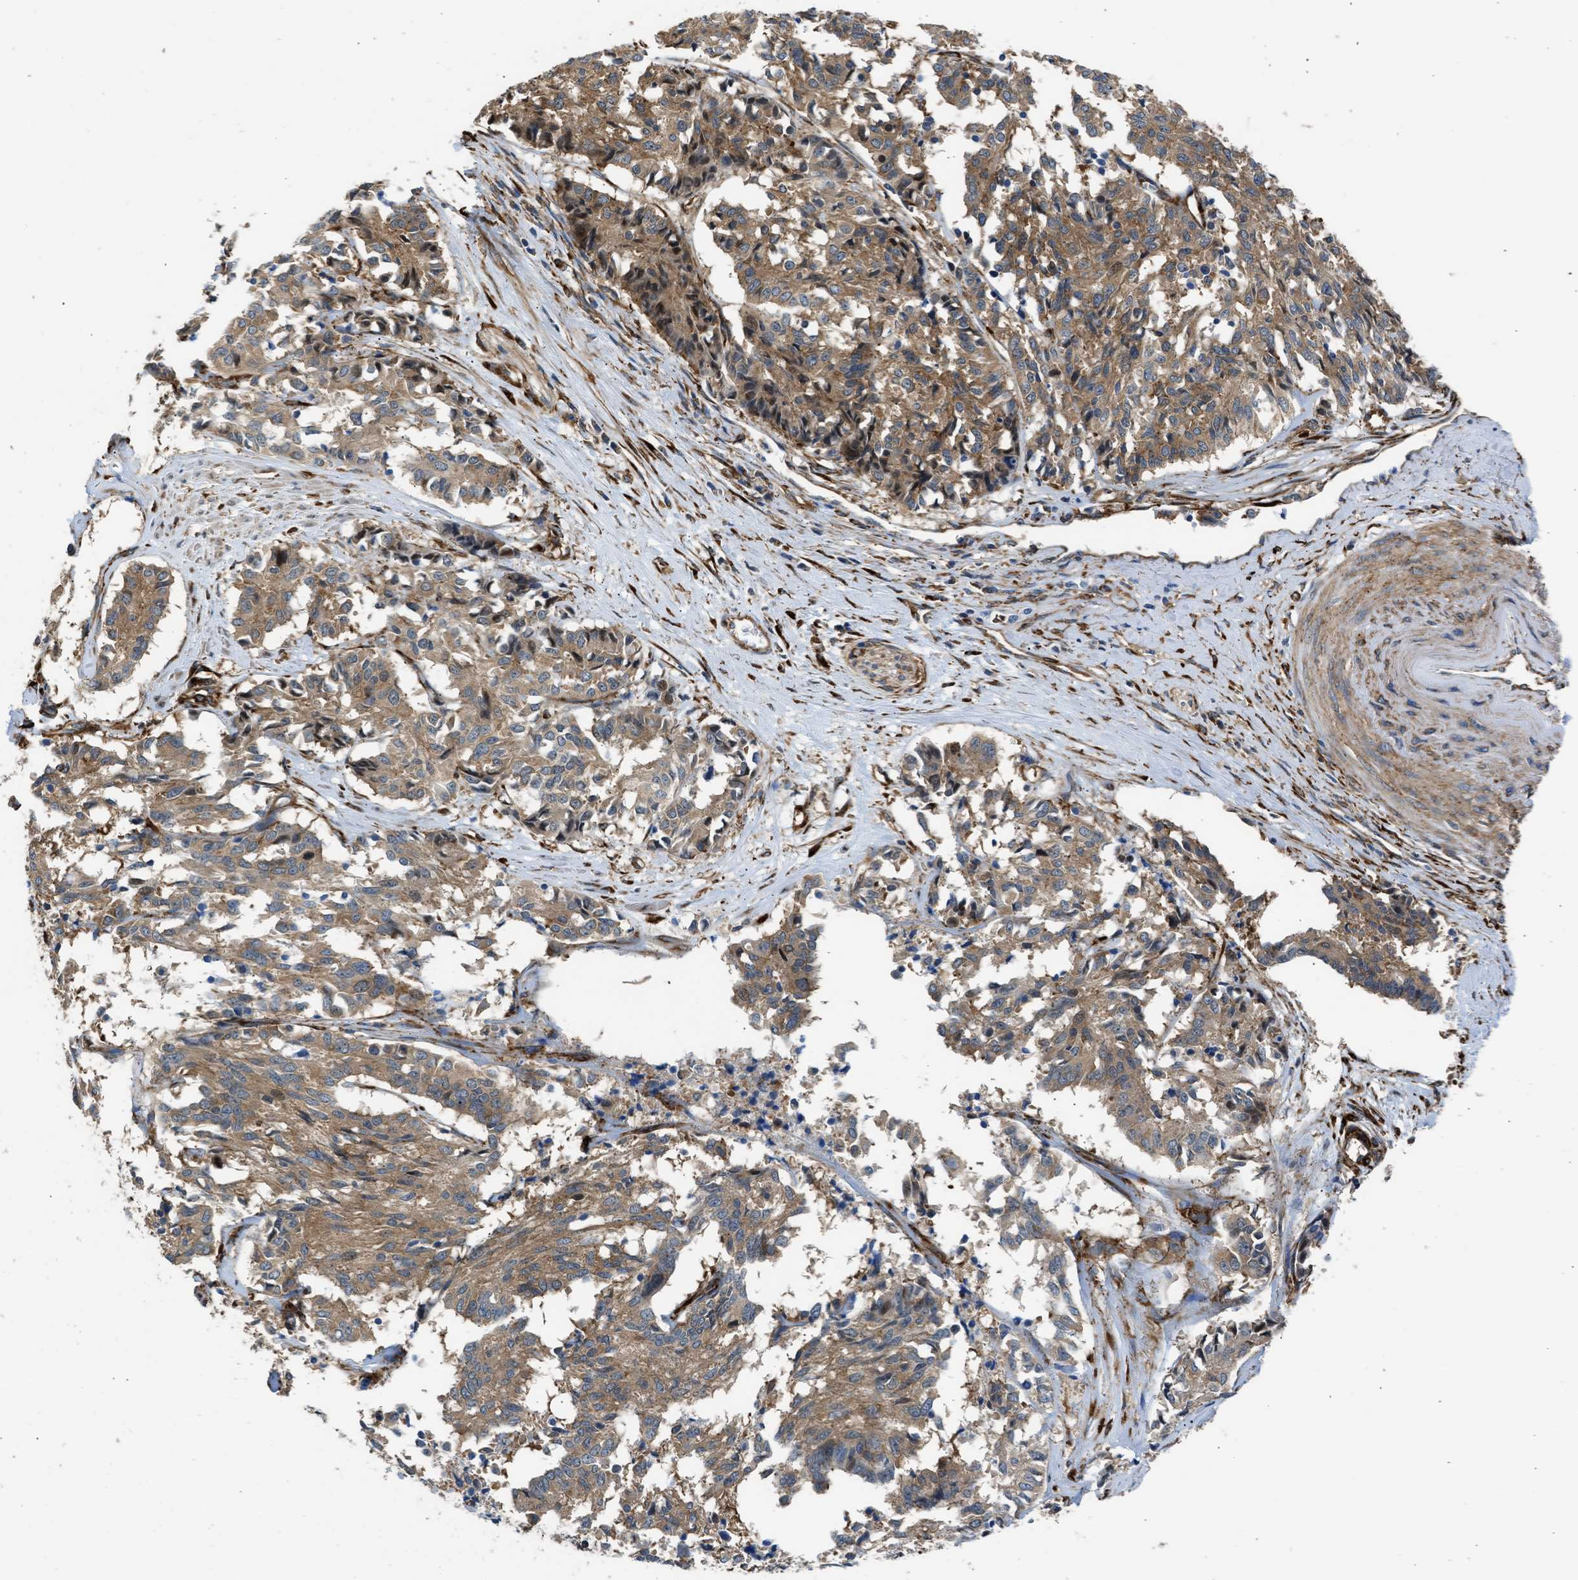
{"staining": {"intensity": "moderate", "quantity": ">75%", "location": "cytoplasmic/membranous"}, "tissue": "cervical cancer", "cell_type": "Tumor cells", "image_type": "cancer", "snomed": [{"axis": "morphology", "description": "Squamous cell carcinoma, NOS"}, {"axis": "topography", "description": "Cervix"}], "caption": "Human cervical cancer stained for a protein (brown) reveals moderate cytoplasmic/membranous positive expression in approximately >75% of tumor cells.", "gene": "SEPTIN2", "patient": {"sex": "female", "age": 35}}